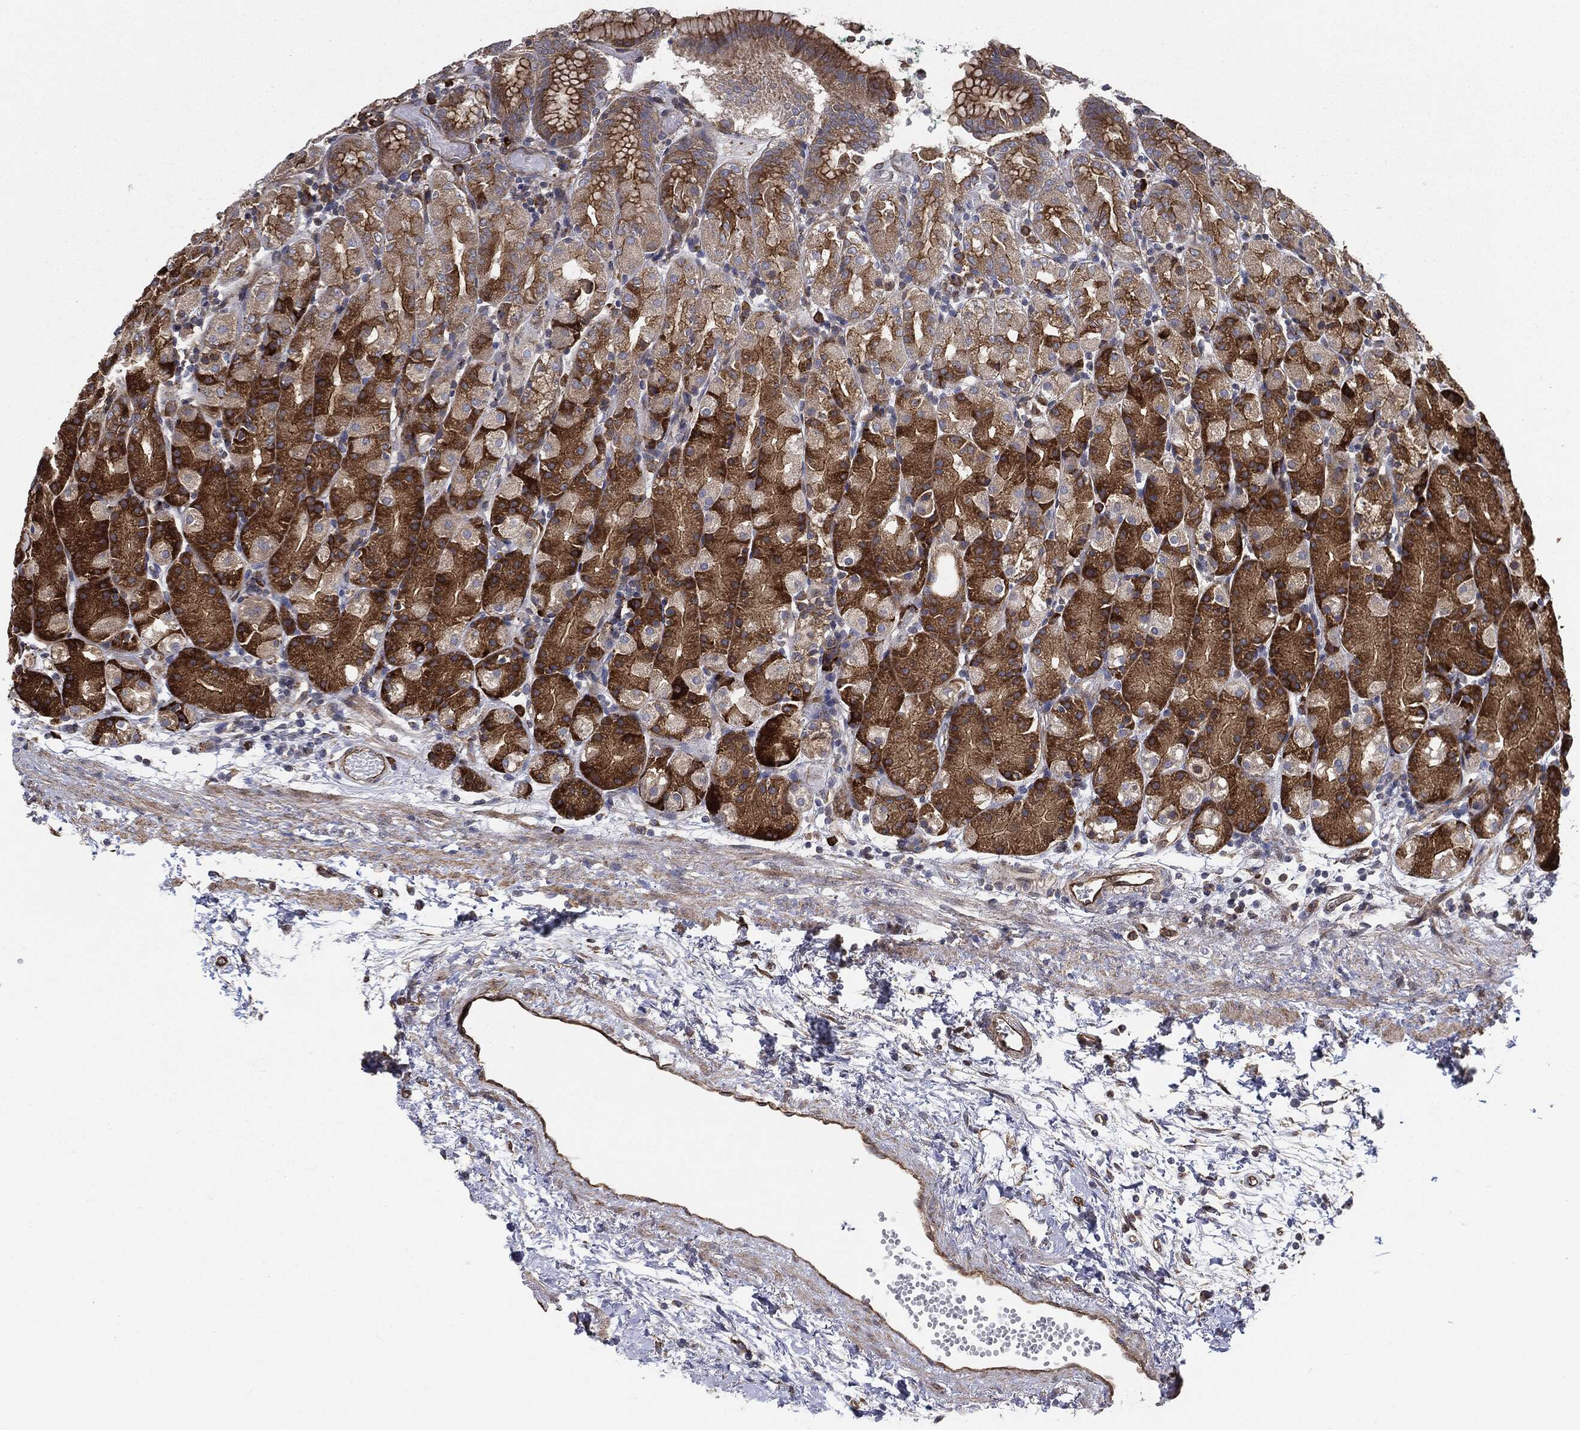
{"staining": {"intensity": "strong", "quantity": "25%-75%", "location": "cytoplasmic/membranous"}, "tissue": "stomach", "cell_type": "Glandular cells", "image_type": "normal", "snomed": [{"axis": "morphology", "description": "Normal tissue, NOS"}, {"axis": "morphology", "description": "Adenocarcinoma, NOS"}, {"axis": "topography", "description": "Stomach"}], "caption": "Glandular cells display high levels of strong cytoplasmic/membranous staining in about 25%-75% of cells in benign human stomach. The staining was performed using DAB (3,3'-diaminobenzidine) to visualize the protein expression in brown, while the nuclei were stained in blue with hematoxylin (Magnification: 20x).", "gene": "CYLD", "patient": {"sex": "female", "age": 81}}